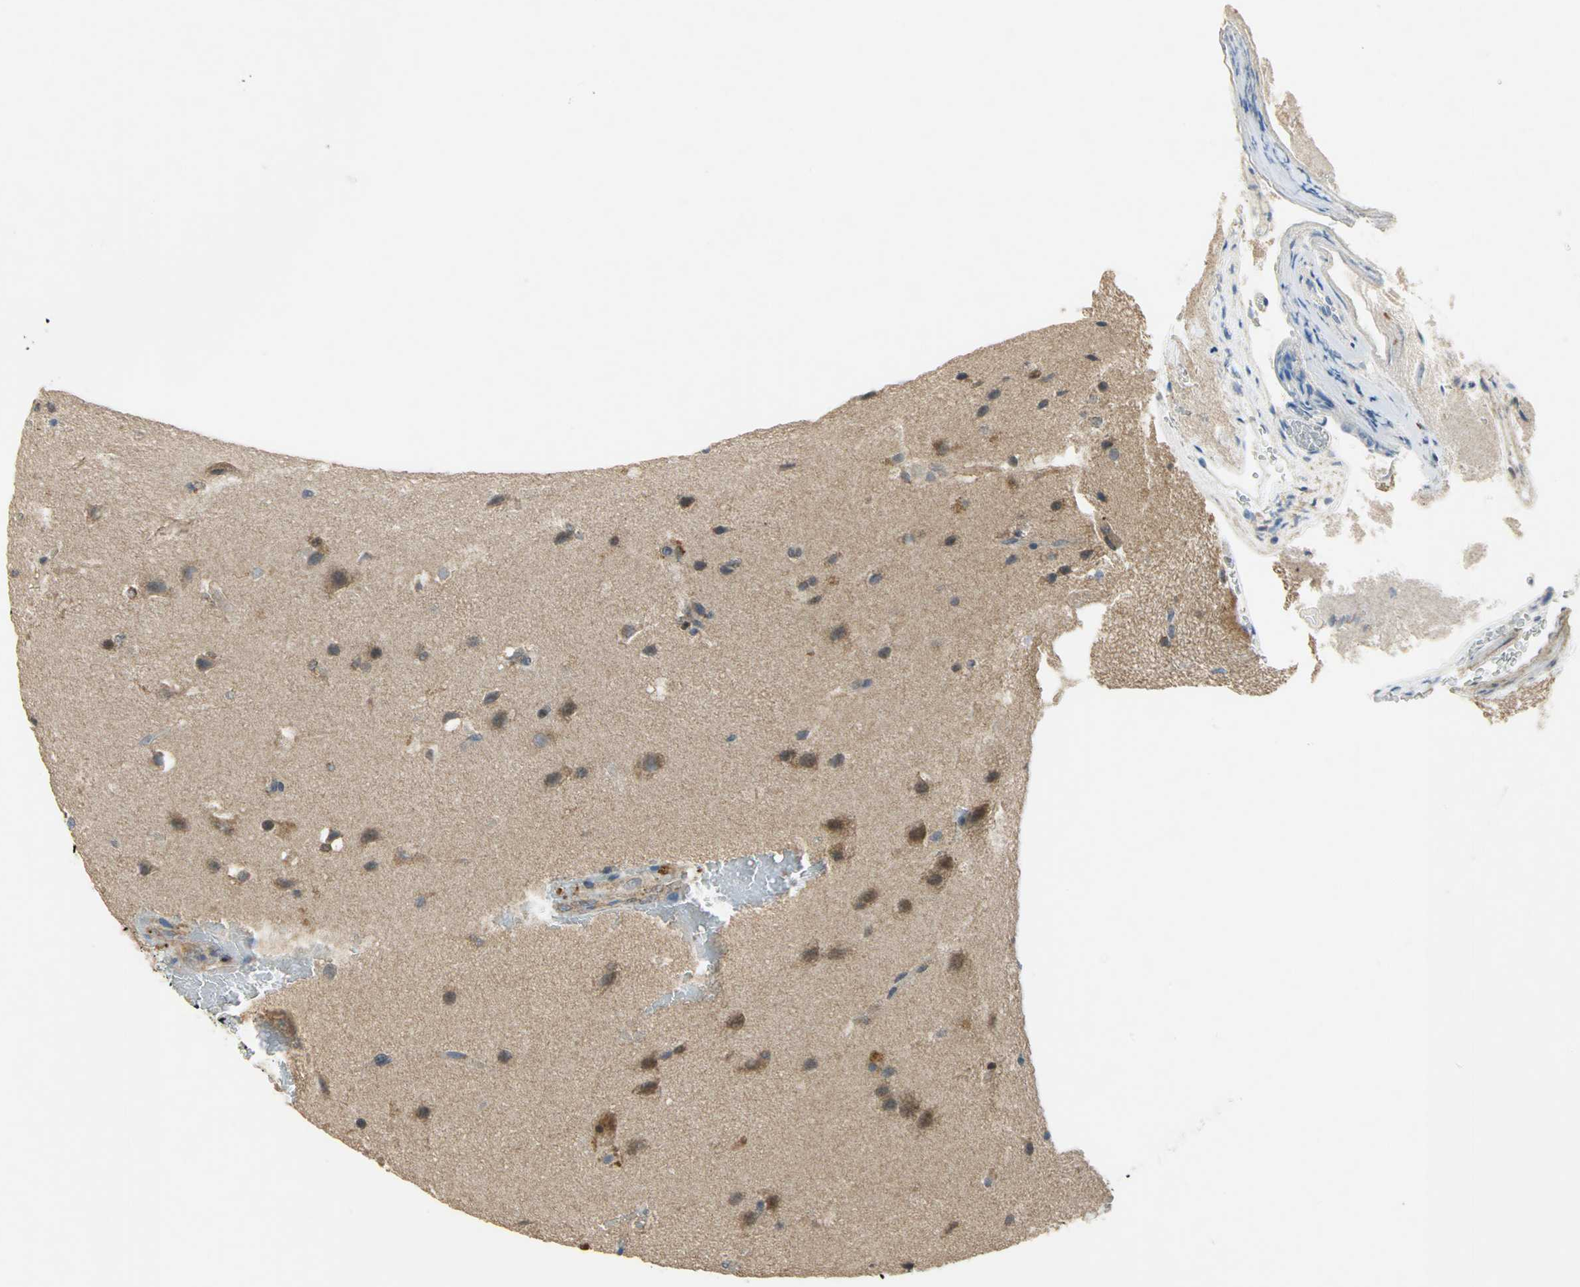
{"staining": {"intensity": "strong", "quantity": ">75%", "location": "cytoplasmic/membranous"}, "tissue": "glioma", "cell_type": "Tumor cells", "image_type": "cancer", "snomed": [{"axis": "morphology", "description": "Glioma, malignant, Low grade"}, {"axis": "topography", "description": "Cerebral cortex"}], "caption": "The image displays immunohistochemical staining of malignant low-grade glioma. There is strong cytoplasmic/membranous expression is seen in approximately >75% of tumor cells.", "gene": "PPIA", "patient": {"sex": "female", "age": 47}}